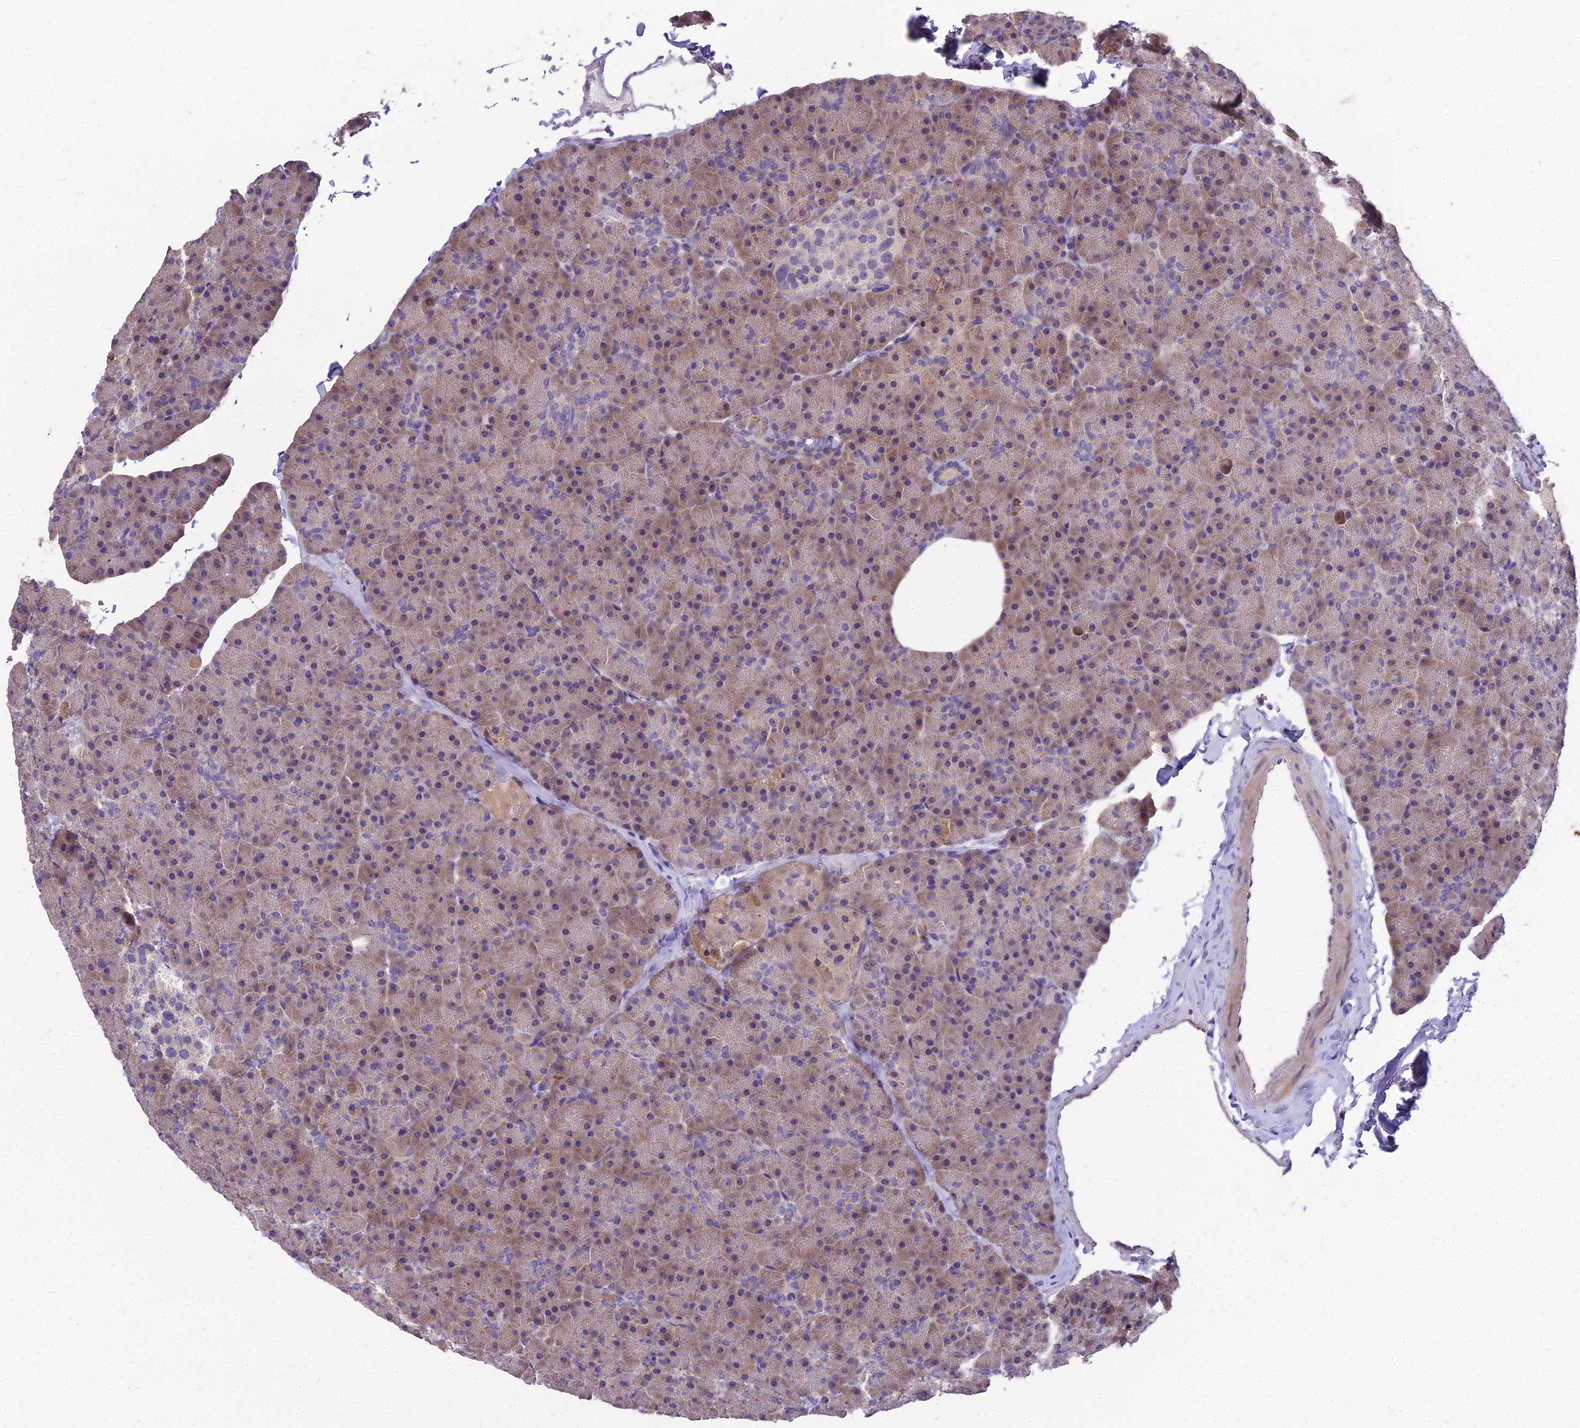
{"staining": {"intensity": "moderate", "quantity": "25%-75%", "location": "cytoplasmic/membranous,nuclear"}, "tissue": "pancreas", "cell_type": "Exocrine glandular cells", "image_type": "normal", "snomed": [{"axis": "morphology", "description": "Normal tissue, NOS"}, {"axis": "topography", "description": "Pancreas"}], "caption": "IHC (DAB) staining of unremarkable human pancreas demonstrates moderate cytoplasmic/membranous,nuclear protein expression in approximately 25%-75% of exocrine glandular cells.", "gene": "ZNF333", "patient": {"sex": "male", "age": 36}}